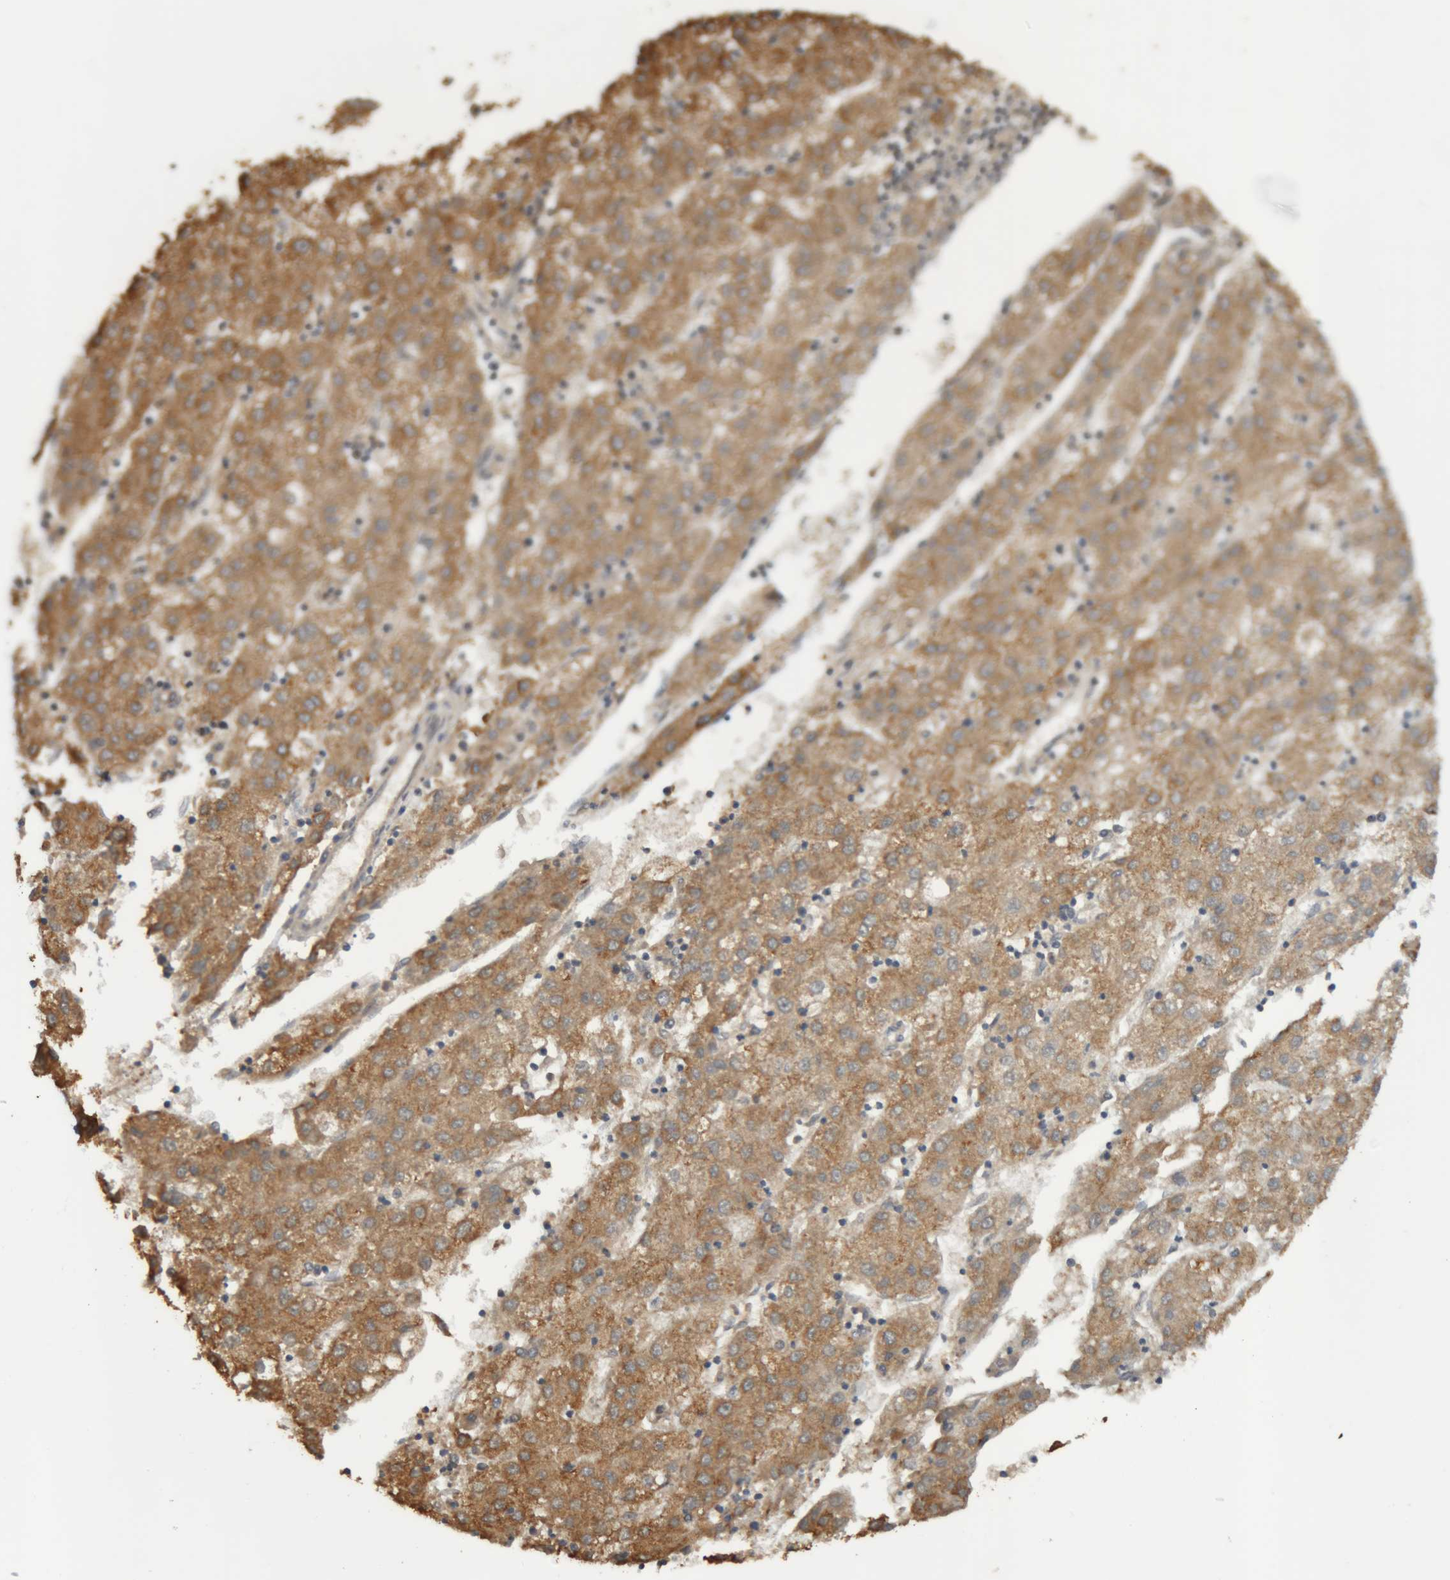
{"staining": {"intensity": "moderate", "quantity": ">75%", "location": "cytoplasmic/membranous"}, "tissue": "liver cancer", "cell_type": "Tumor cells", "image_type": "cancer", "snomed": [{"axis": "morphology", "description": "Carcinoma, Hepatocellular, NOS"}, {"axis": "topography", "description": "Liver"}], "caption": "A brown stain shows moderate cytoplasmic/membranous positivity of a protein in human liver cancer (hepatocellular carcinoma) tumor cells.", "gene": "TMED7", "patient": {"sex": "male", "age": 72}}